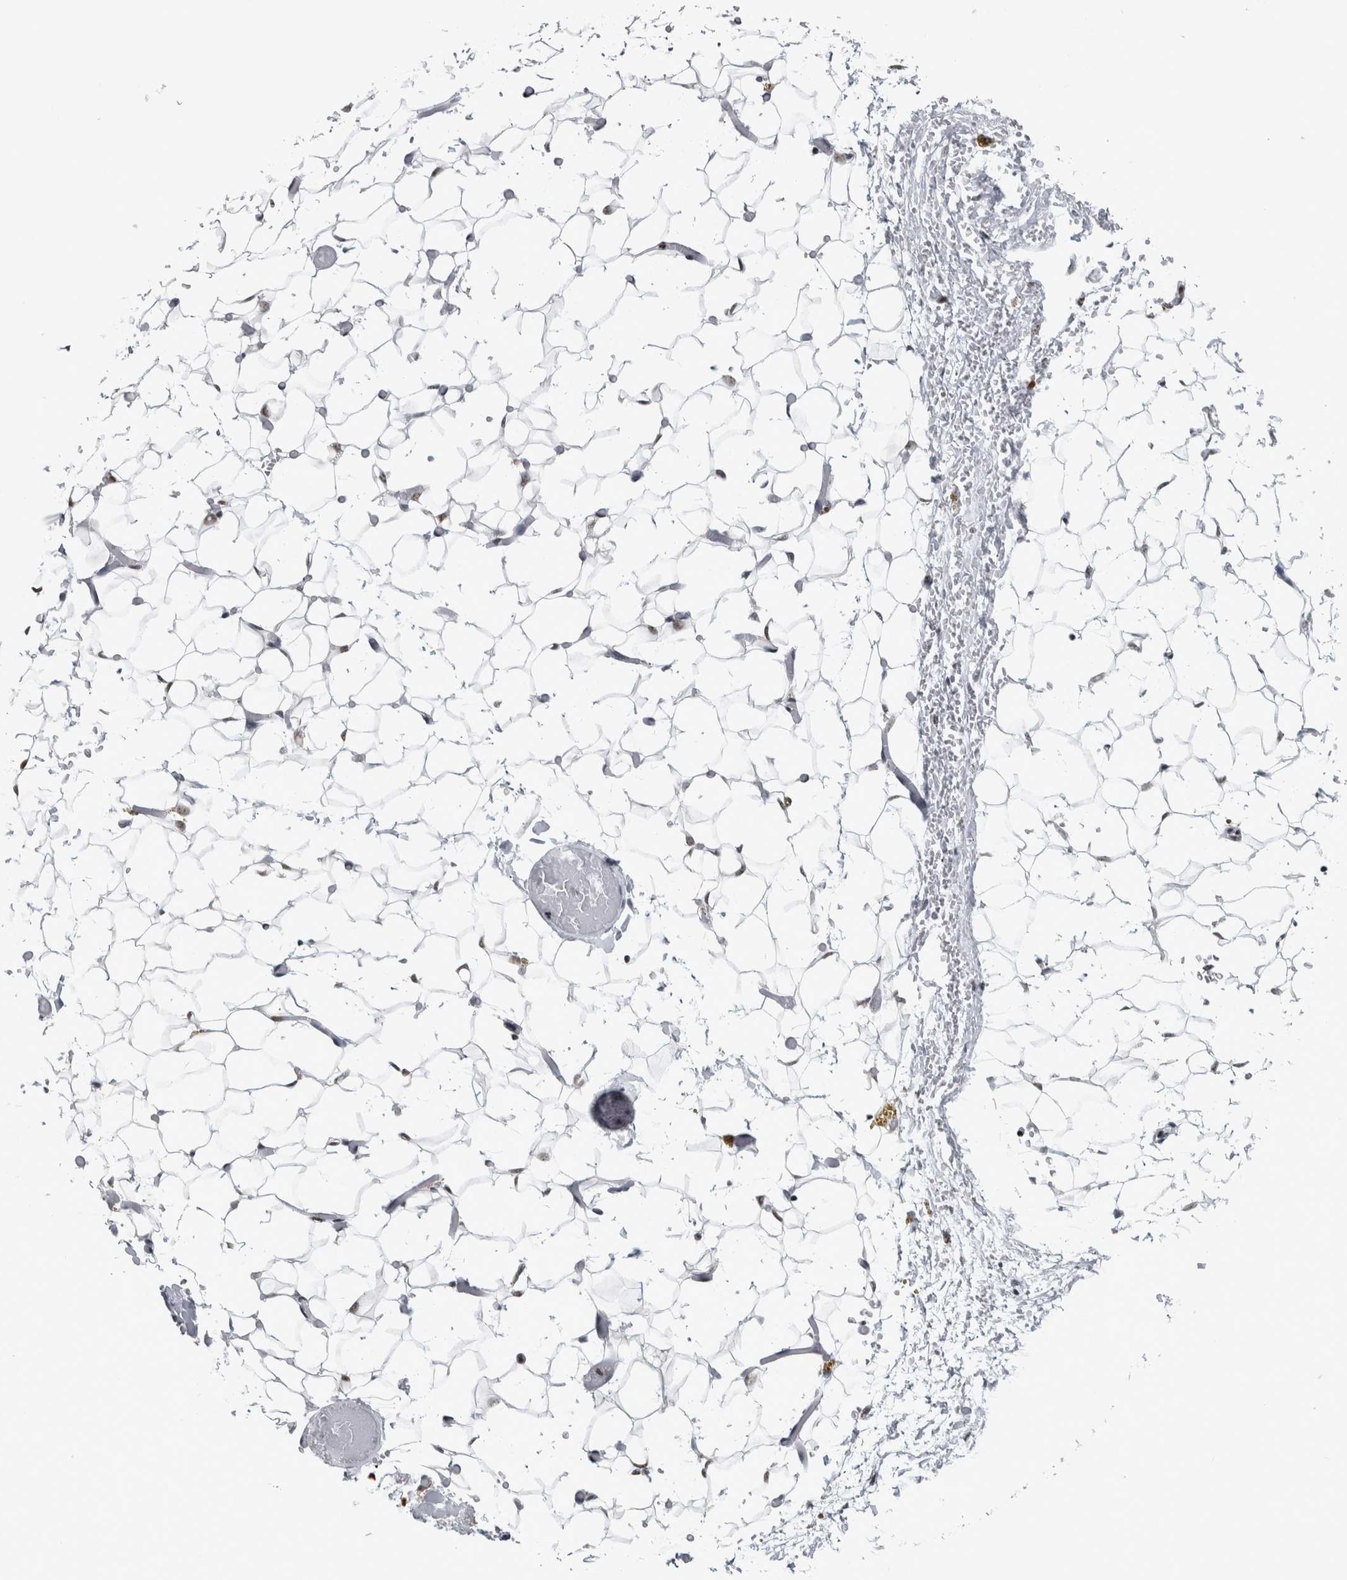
{"staining": {"intensity": "weak", "quantity": "25%-75%", "location": "nuclear"}, "tissue": "adipose tissue", "cell_type": "Adipocytes", "image_type": "normal", "snomed": [{"axis": "morphology", "description": "Normal tissue, NOS"}, {"axis": "topography", "description": "Kidney"}, {"axis": "topography", "description": "Peripheral nerve tissue"}], "caption": "IHC image of benign adipose tissue stained for a protein (brown), which exhibits low levels of weak nuclear staining in about 25%-75% of adipocytes.", "gene": "TOP2B", "patient": {"sex": "male", "age": 7}}